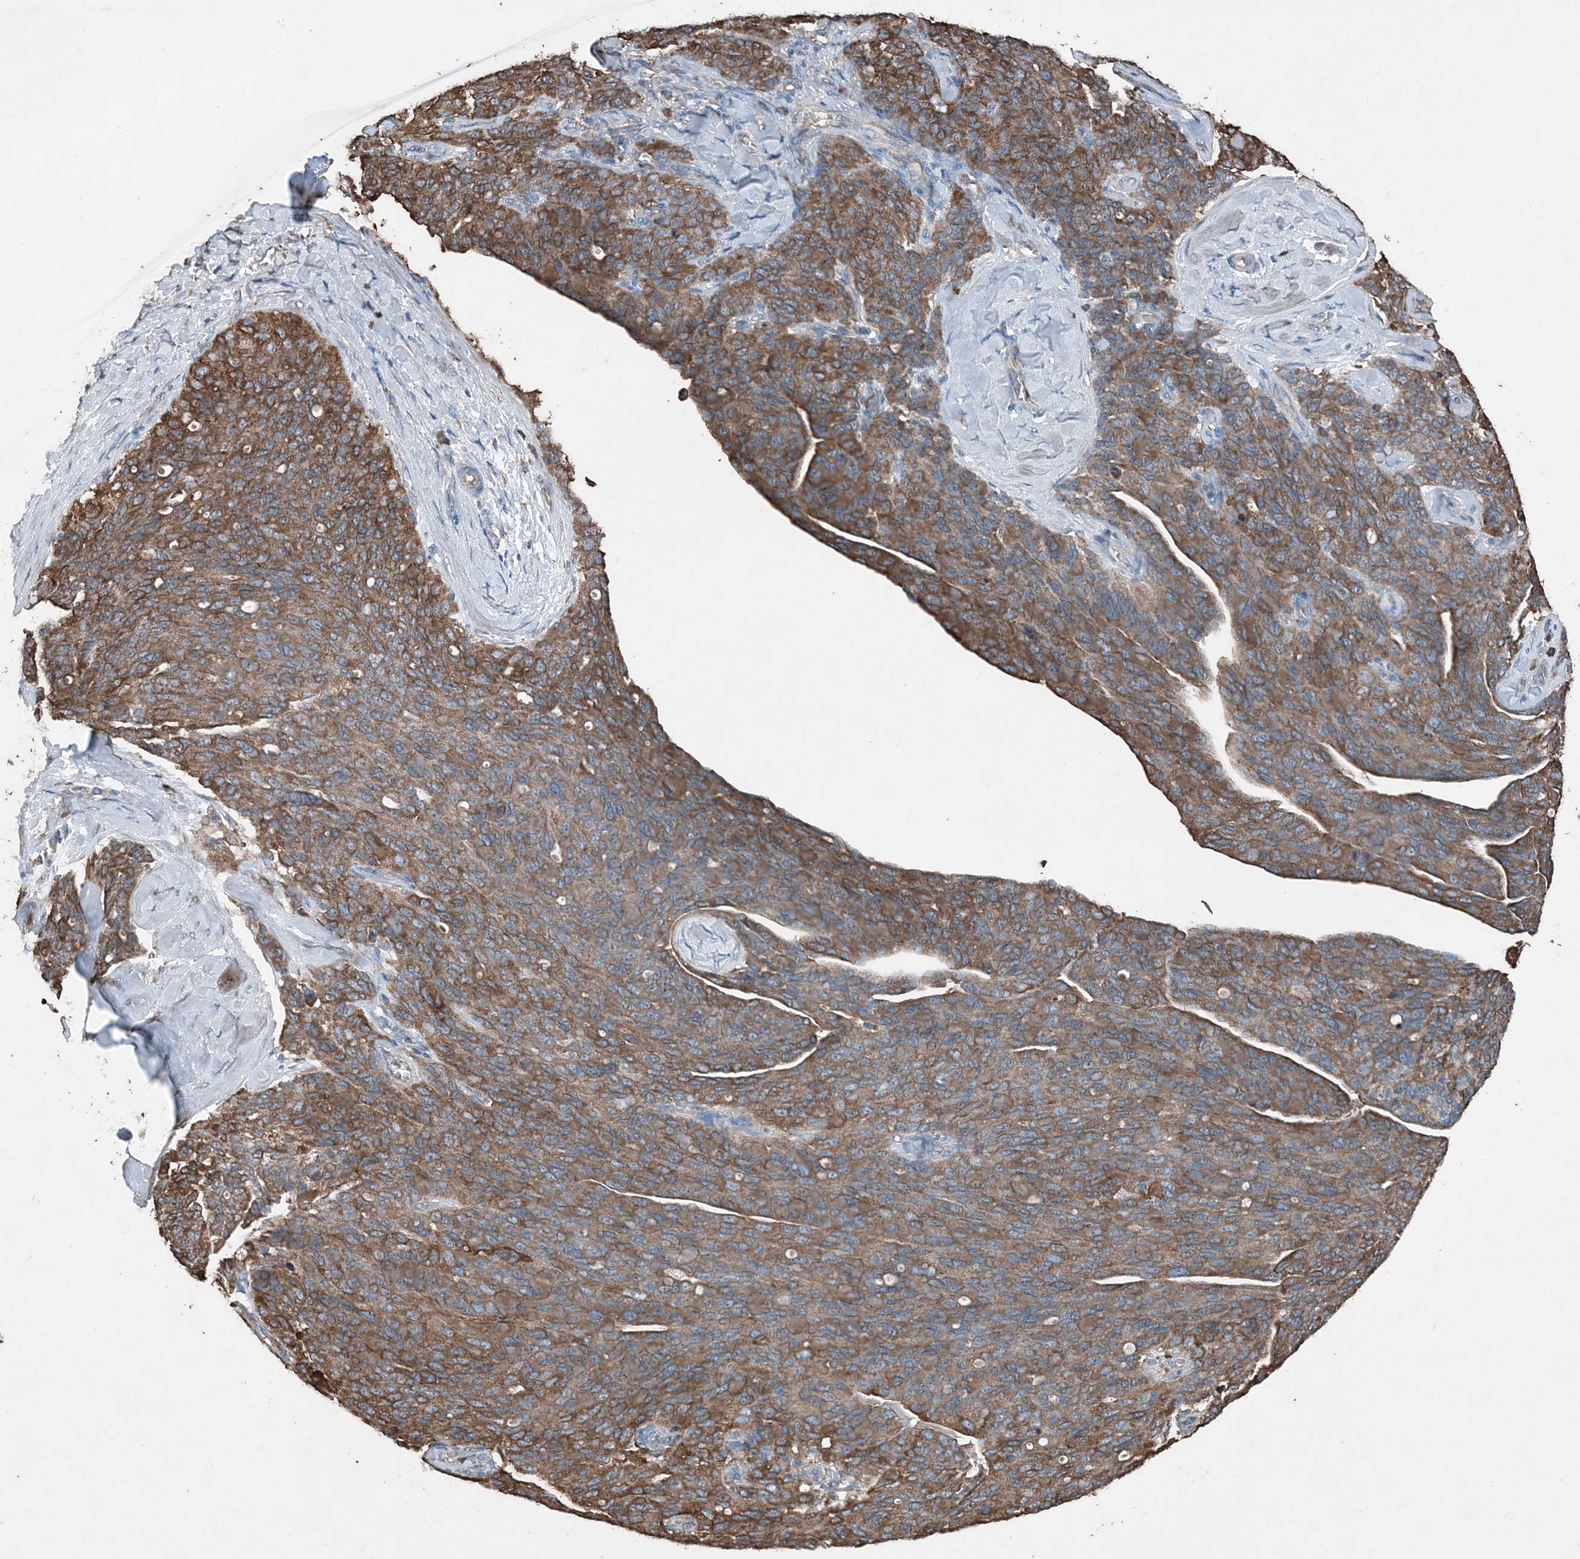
{"staining": {"intensity": "strong", "quantity": ">75%", "location": "cytoplasmic/membranous"}, "tissue": "ovarian cancer", "cell_type": "Tumor cells", "image_type": "cancer", "snomed": [{"axis": "morphology", "description": "Carcinoma, endometroid"}, {"axis": "topography", "description": "Ovary"}], "caption": "The photomicrograph exhibits a brown stain indicating the presence of a protein in the cytoplasmic/membranous of tumor cells in ovarian cancer (endometroid carcinoma).", "gene": "PDIA6", "patient": {"sex": "female", "age": 60}}